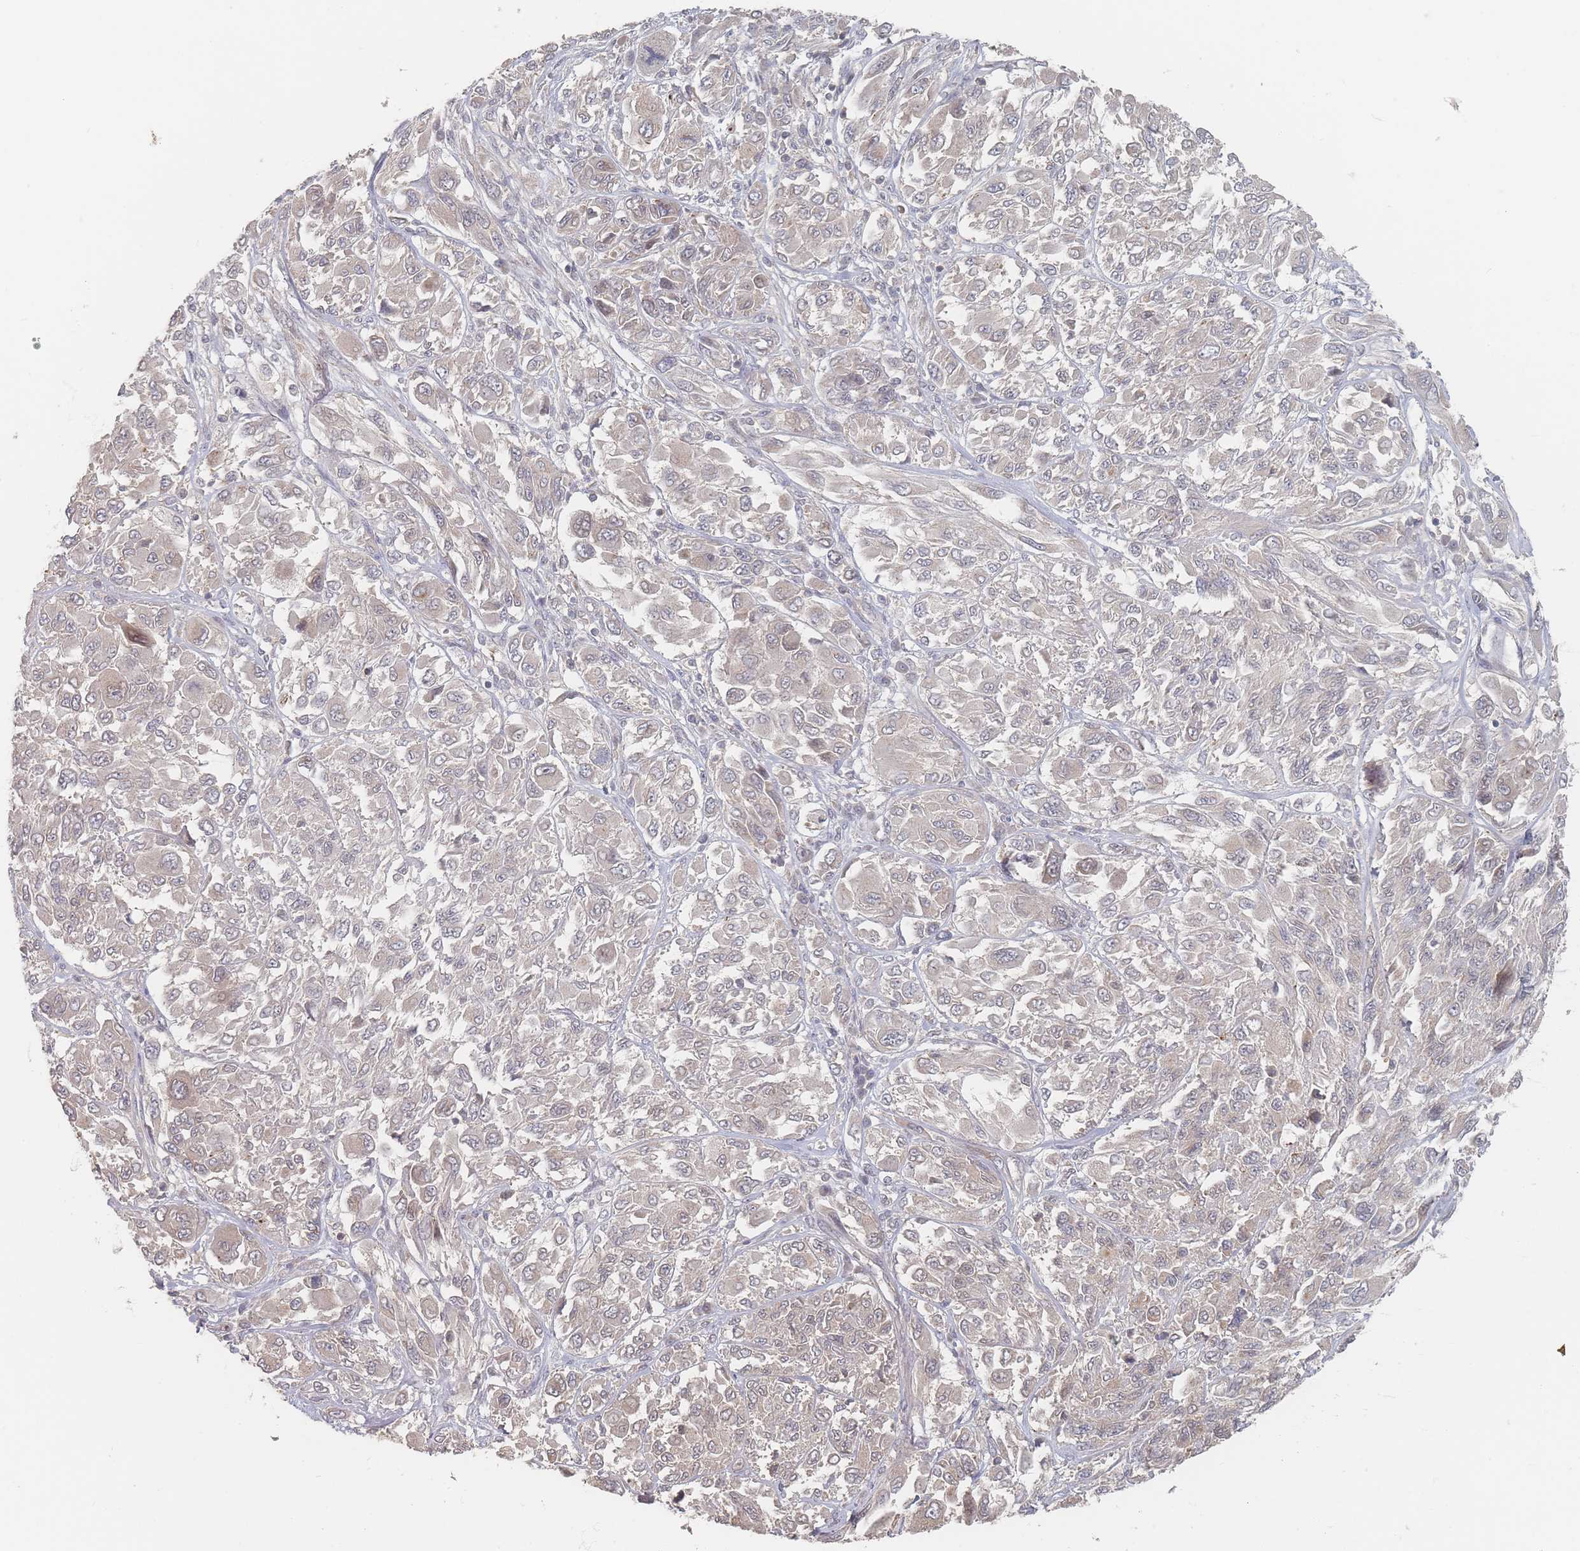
{"staining": {"intensity": "negative", "quantity": "none", "location": "none"}, "tissue": "melanoma", "cell_type": "Tumor cells", "image_type": "cancer", "snomed": [{"axis": "morphology", "description": "Malignant melanoma, NOS"}, {"axis": "topography", "description": "Skin"}], "caption": "An IHC histopathology image of melanoma is shown. There is no staining in tumor cells of melanoma.", "gene": "GLE1", "patient": {"sex": "female", "age": 91}}